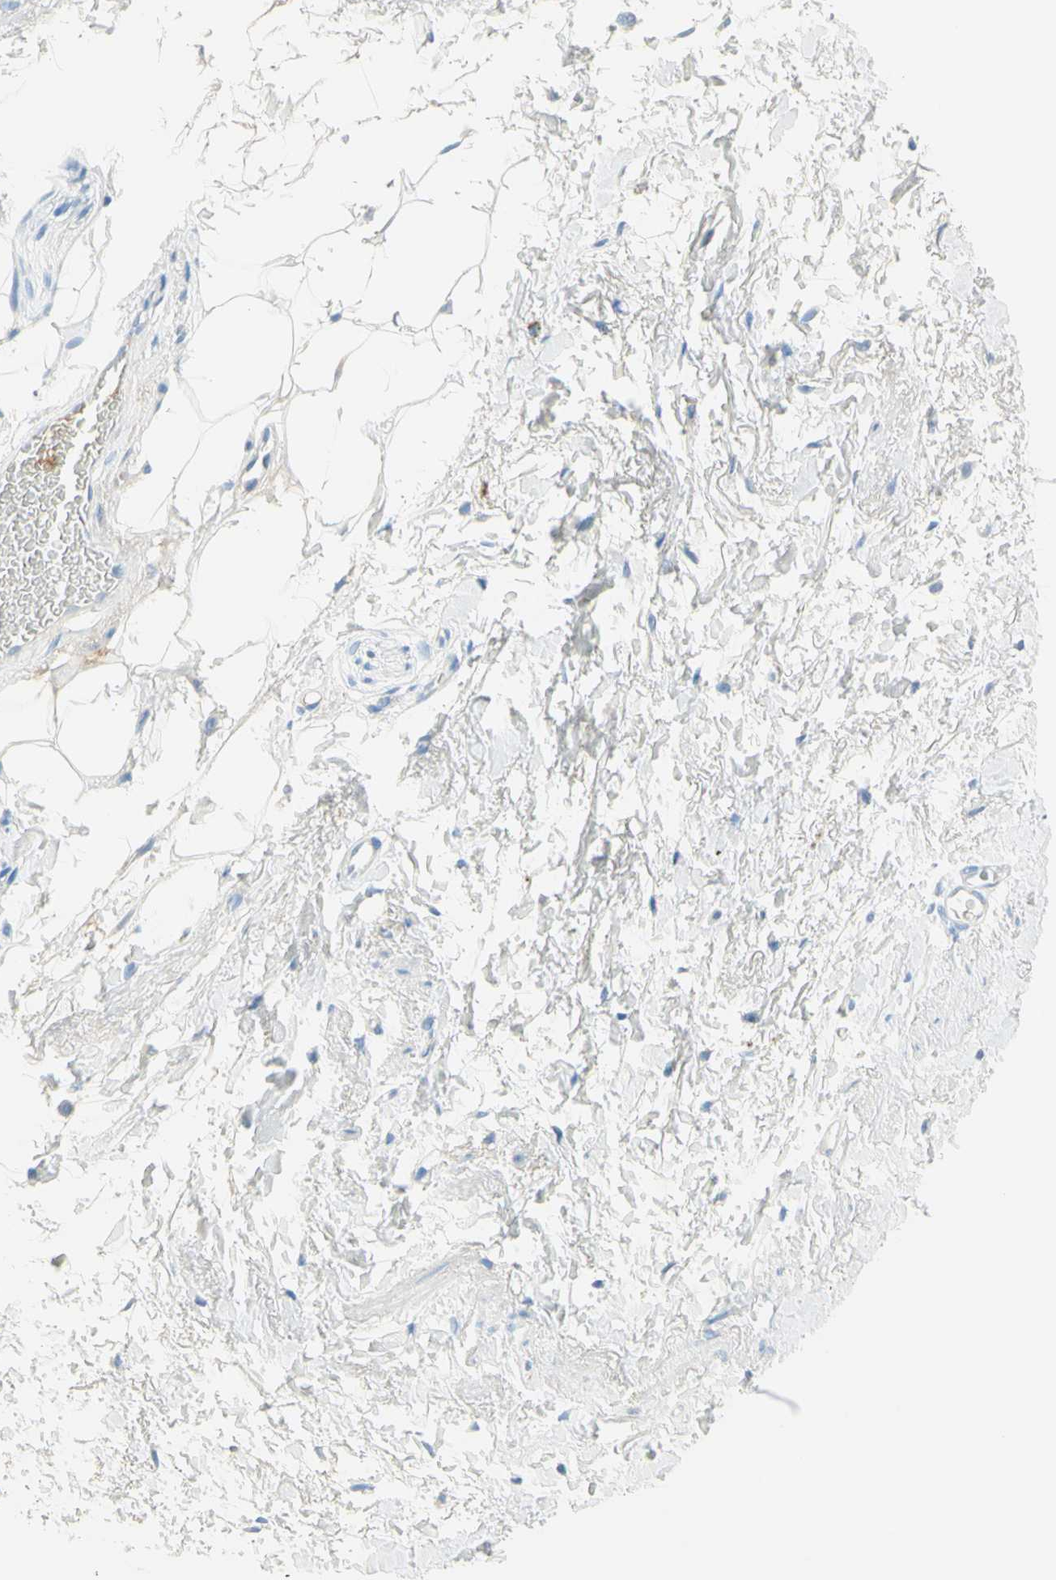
{"staining": {"intensity": "negative", "quantity": "none", "location": "none"}, "tissue": "adipose tissue", "cell_type": "Adipocytes", "image_type": "normal", "snomed": [{"axis": "morphology", "description": "Normal tissue, NOS"}, {"axis": "topography", "description": "Soft tissue"}, {"axis": "topography", "description": "Peripheral nerve tissue"}], "caption": "This is a photomicrograph of immunohistochemistry staining of unremarkable adipose tissue, which shows no expression in adipocytes. The staining is performed using DAB (3,3'-diaminobenzidine) brown chromogen with nuclei counter-stained in using hematoxylin.", "gene": "IL6ST", "patient": {"sex": "female", "age": 71}}